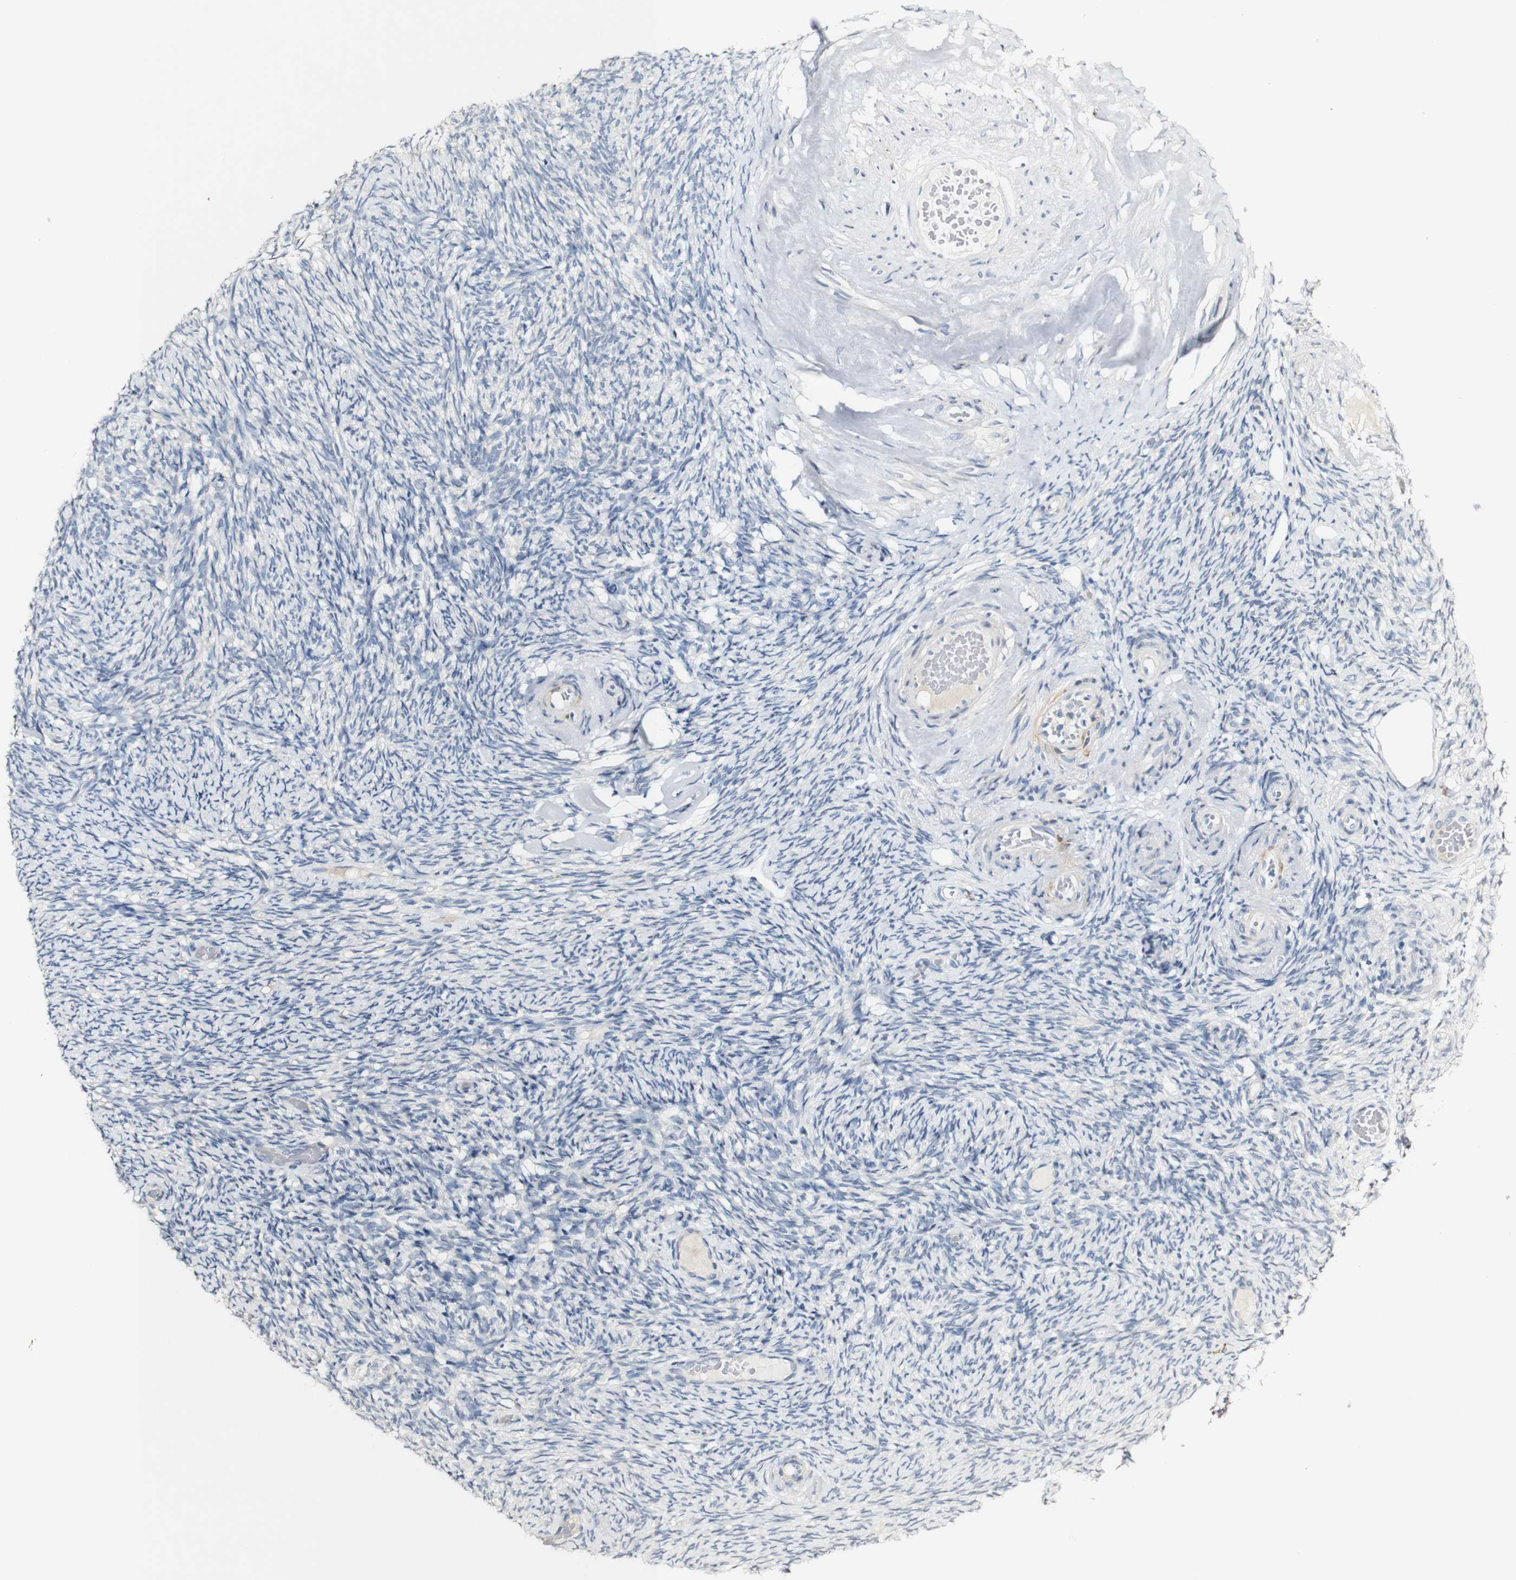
{"staining": {"intensity": "weak", "quantity": "<25%", "location": "cytoplasmic/membranous"}, "tissue": "ovary", "cell_type": "Follicle cells", "image_type": "normal", "snomed": [{"axis": "morphology", "description": "Normal tissue, NOS"}, {"axis": "topography", "description": "Ovary"}], "caption": "Ovary stained for a protein using IHC reveals no expression follicle cells.", "gene": "FMO3", "patient": {"sex": "female", "age": 60}}